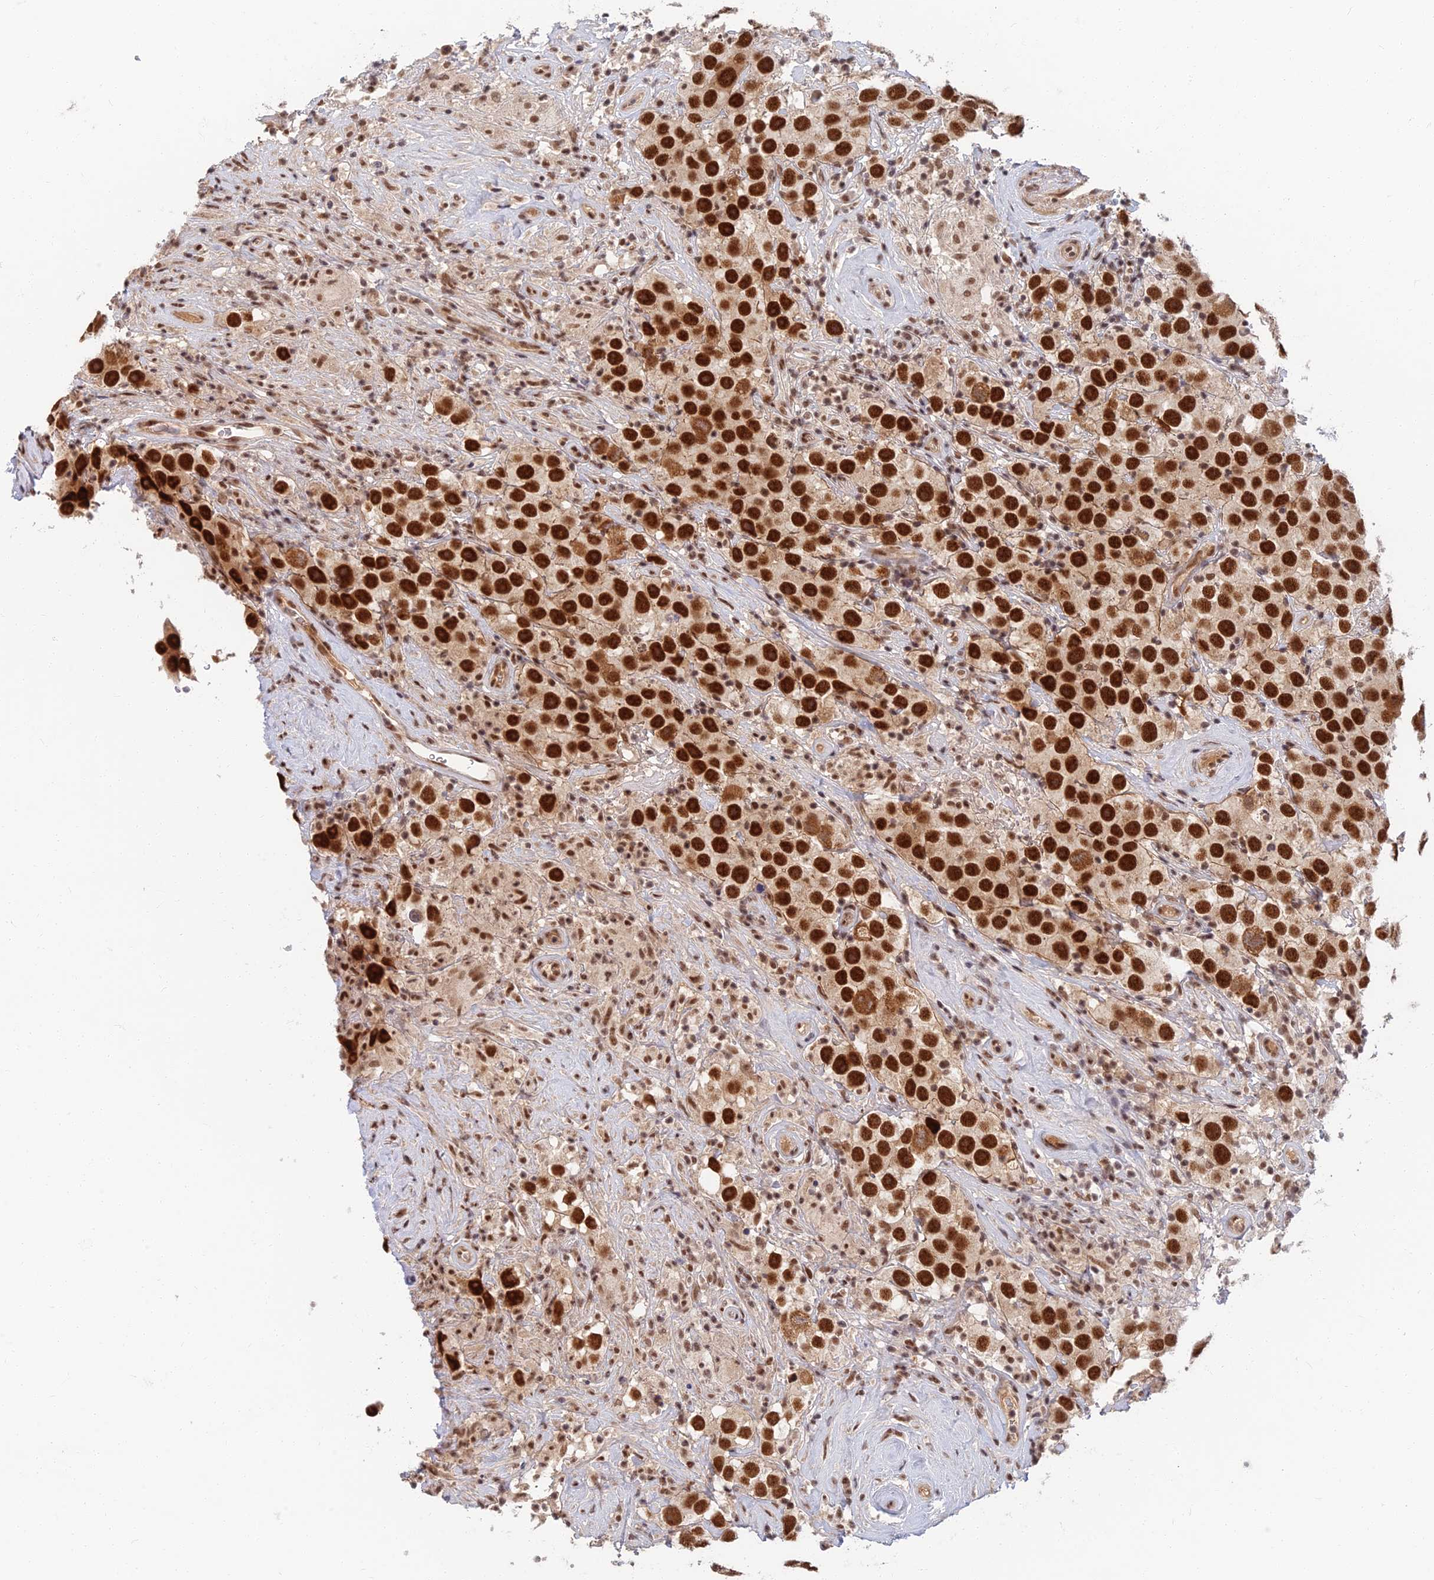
{"staining": {"intensity": "strong", "quantity": ">75%", "location": "nuclear"}, "tissue": "testis cancer", "cell_type": "Tumor cells", "image_type": "cancer", "snomed": [{"axis": "morphology", "description": "Seminoma, NOS"}, {"axis": "topography", "description": "Testis"}], "caption": "Immunohistochemical staining of human testis seminoma shows high levels of strong nuclear protein expression in about >75% of tumor cells. The staining was performed using DAB (3,3'-diaminobenzidine), with brown indicating positive protein expression. Nuclei are stained blue with hematoxylin.", "gene": "TCEA2", "patient": {"sex": "male", "age": 49}}